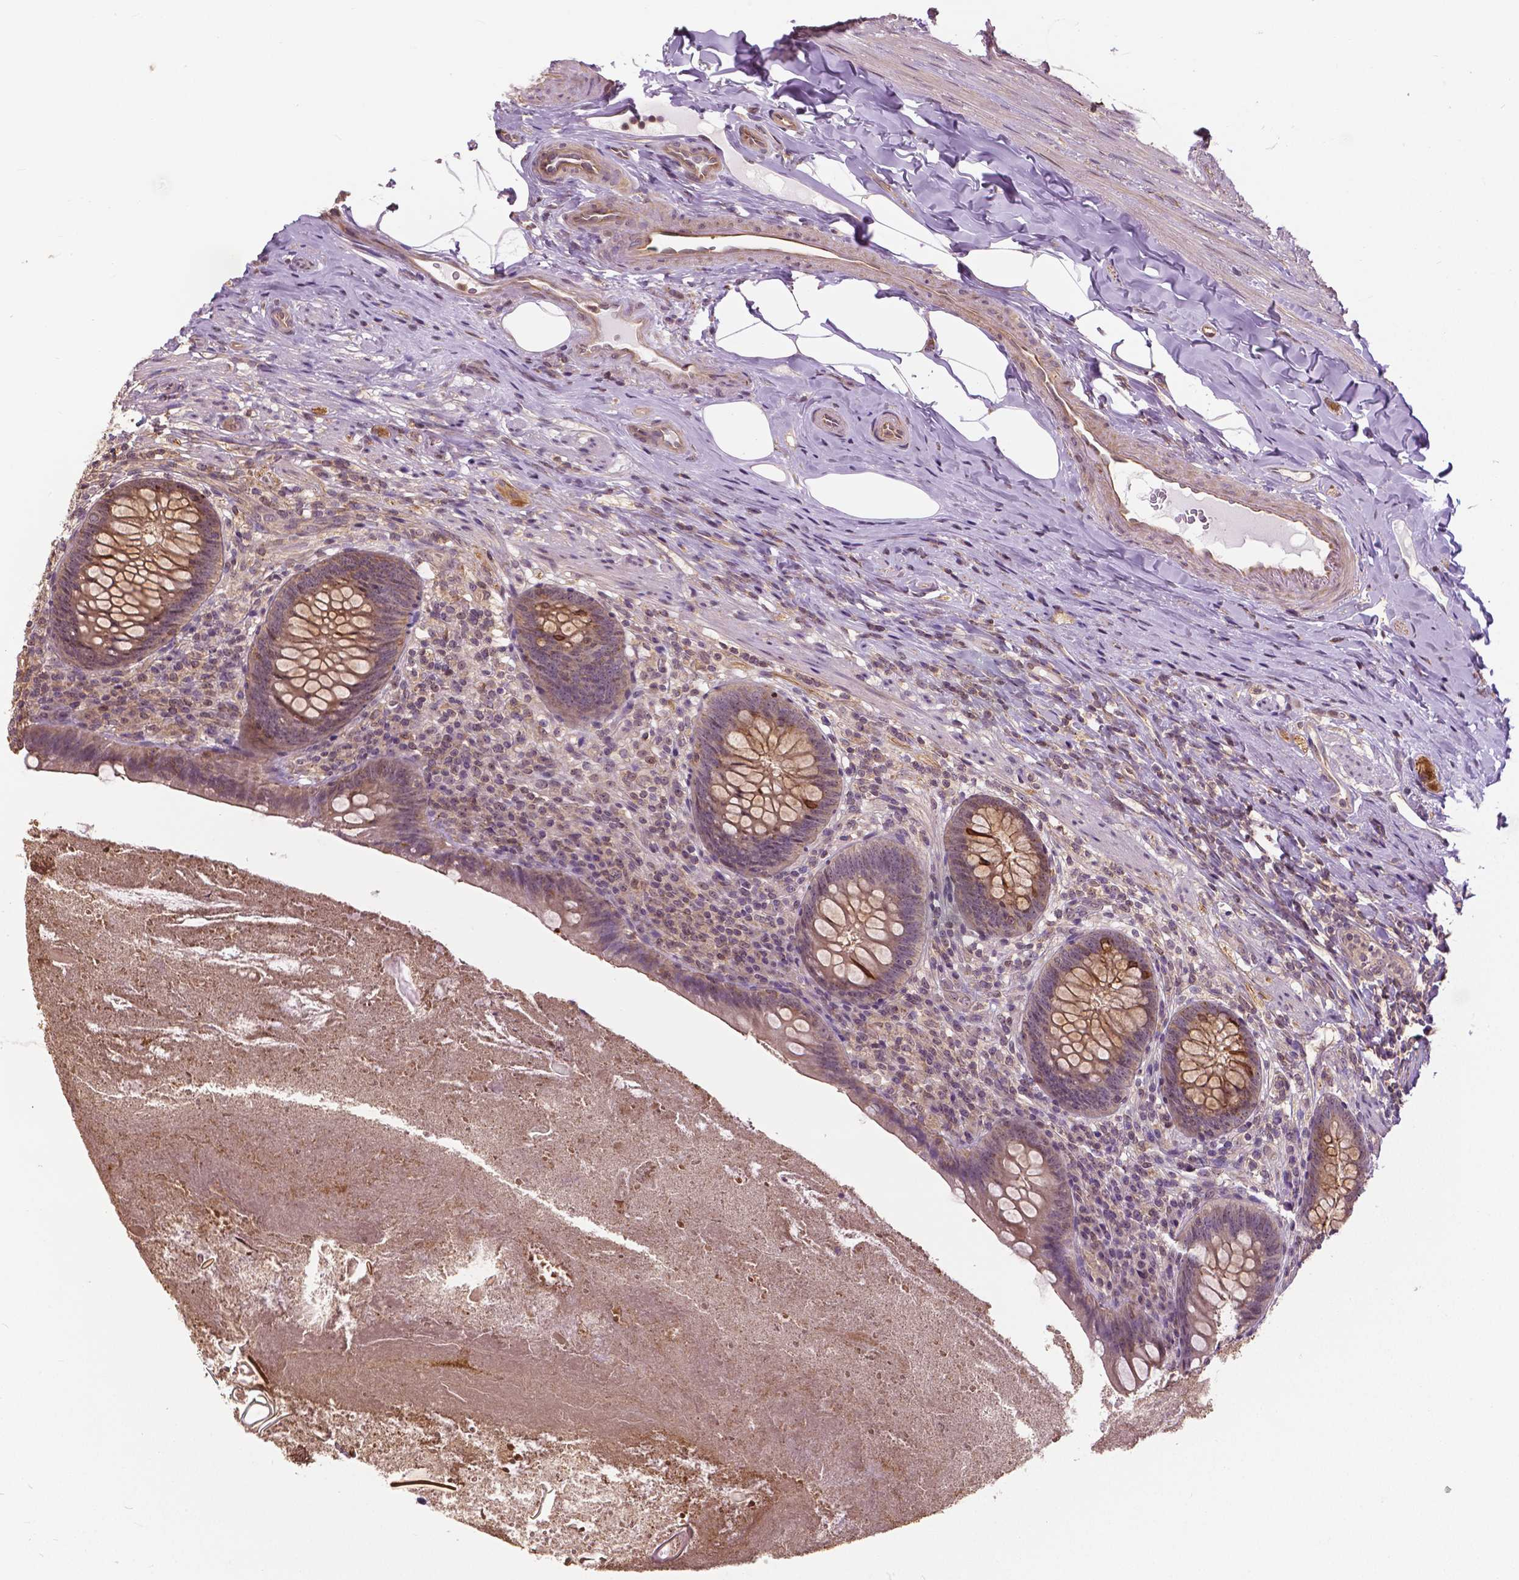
{"staining": {"intensity": "moderate", "quantity": "25%-75%", "location": "cytoplasmic/membranous"}, "tissue": "appendix", "cell_type": "Glandular cells", "image_type": "normal", "snomed": [{"axis": "morphology", "description": "Normal tissue, NOS"}, {"axis": "topography", "description": "Appendix"}], "caption": "Appendix was stained to show a protein in brown. There is medium levels of moderate cytoplasmic/membranous expression in about 25%-75% of glandular cells. The staining was performed using DAB (3,3'-diaminobenzidine), with brown indicating positive protein expression. Nuclei are stained blue with hematoxylin.", "gene": "ANXA13", "patient": {"sex": "male", "age": 47}}